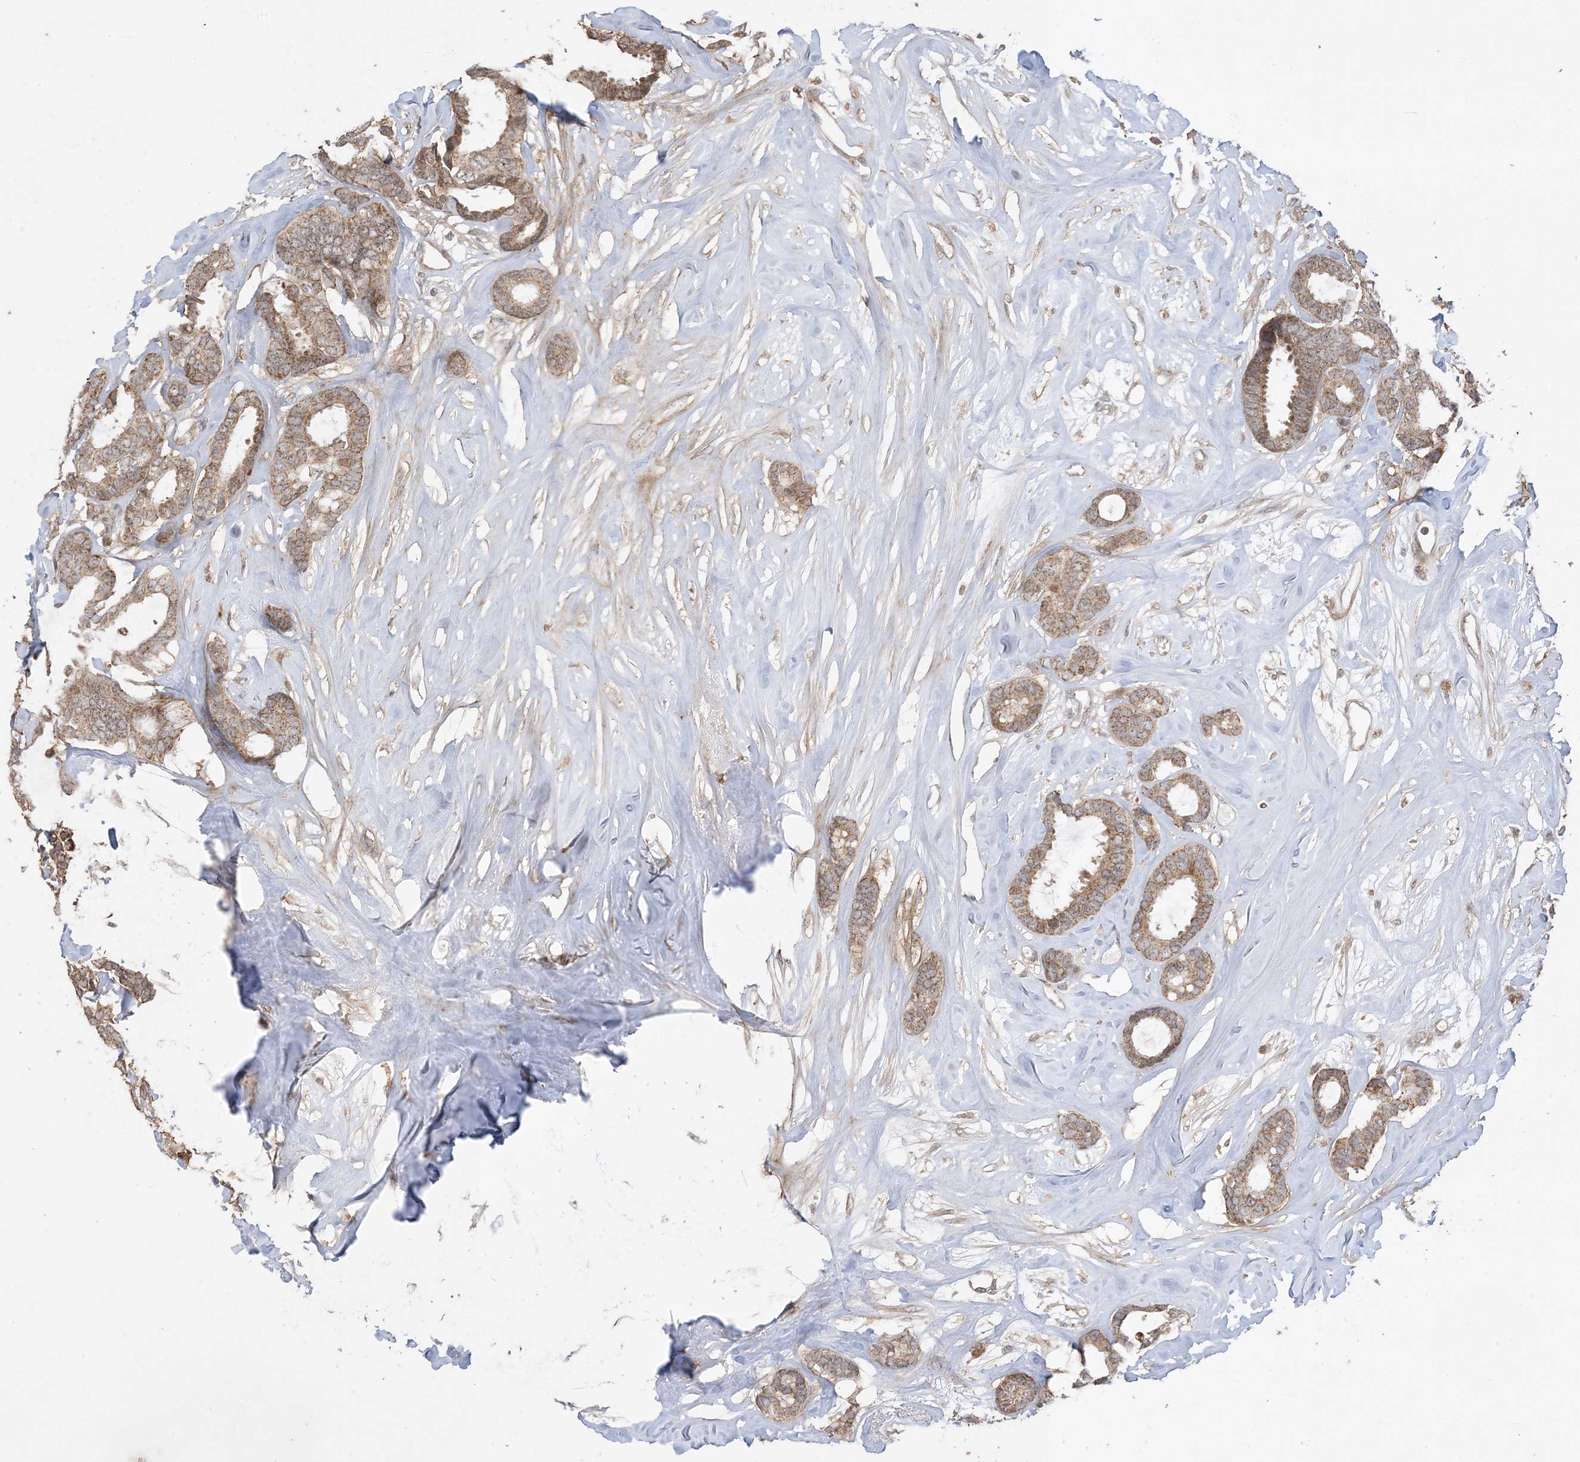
{"staining": {"intensity": "strong", "quantity": ">75%", "location": "cytoplasmic/membranous,nuclear"}, "tissue": "breast cancer", "cell_type": "Tumor cells", "image_type": "cancer", "snomed": [{"axis": "morphology", "description": "Duct carcinoma"}, {"axis": "topography", "description": "Breast"}], "caption": "A high-resolution photomicrograph shows immunohistochemistry (IHC) staining of intraductal carcinoma (breast), which exhibits strong cytoplasmic/membranous and nuclear positivity in about >75% of tumor cells.", "gene": "SIRT3", "patient": {"sex": "female", "age": 87}}